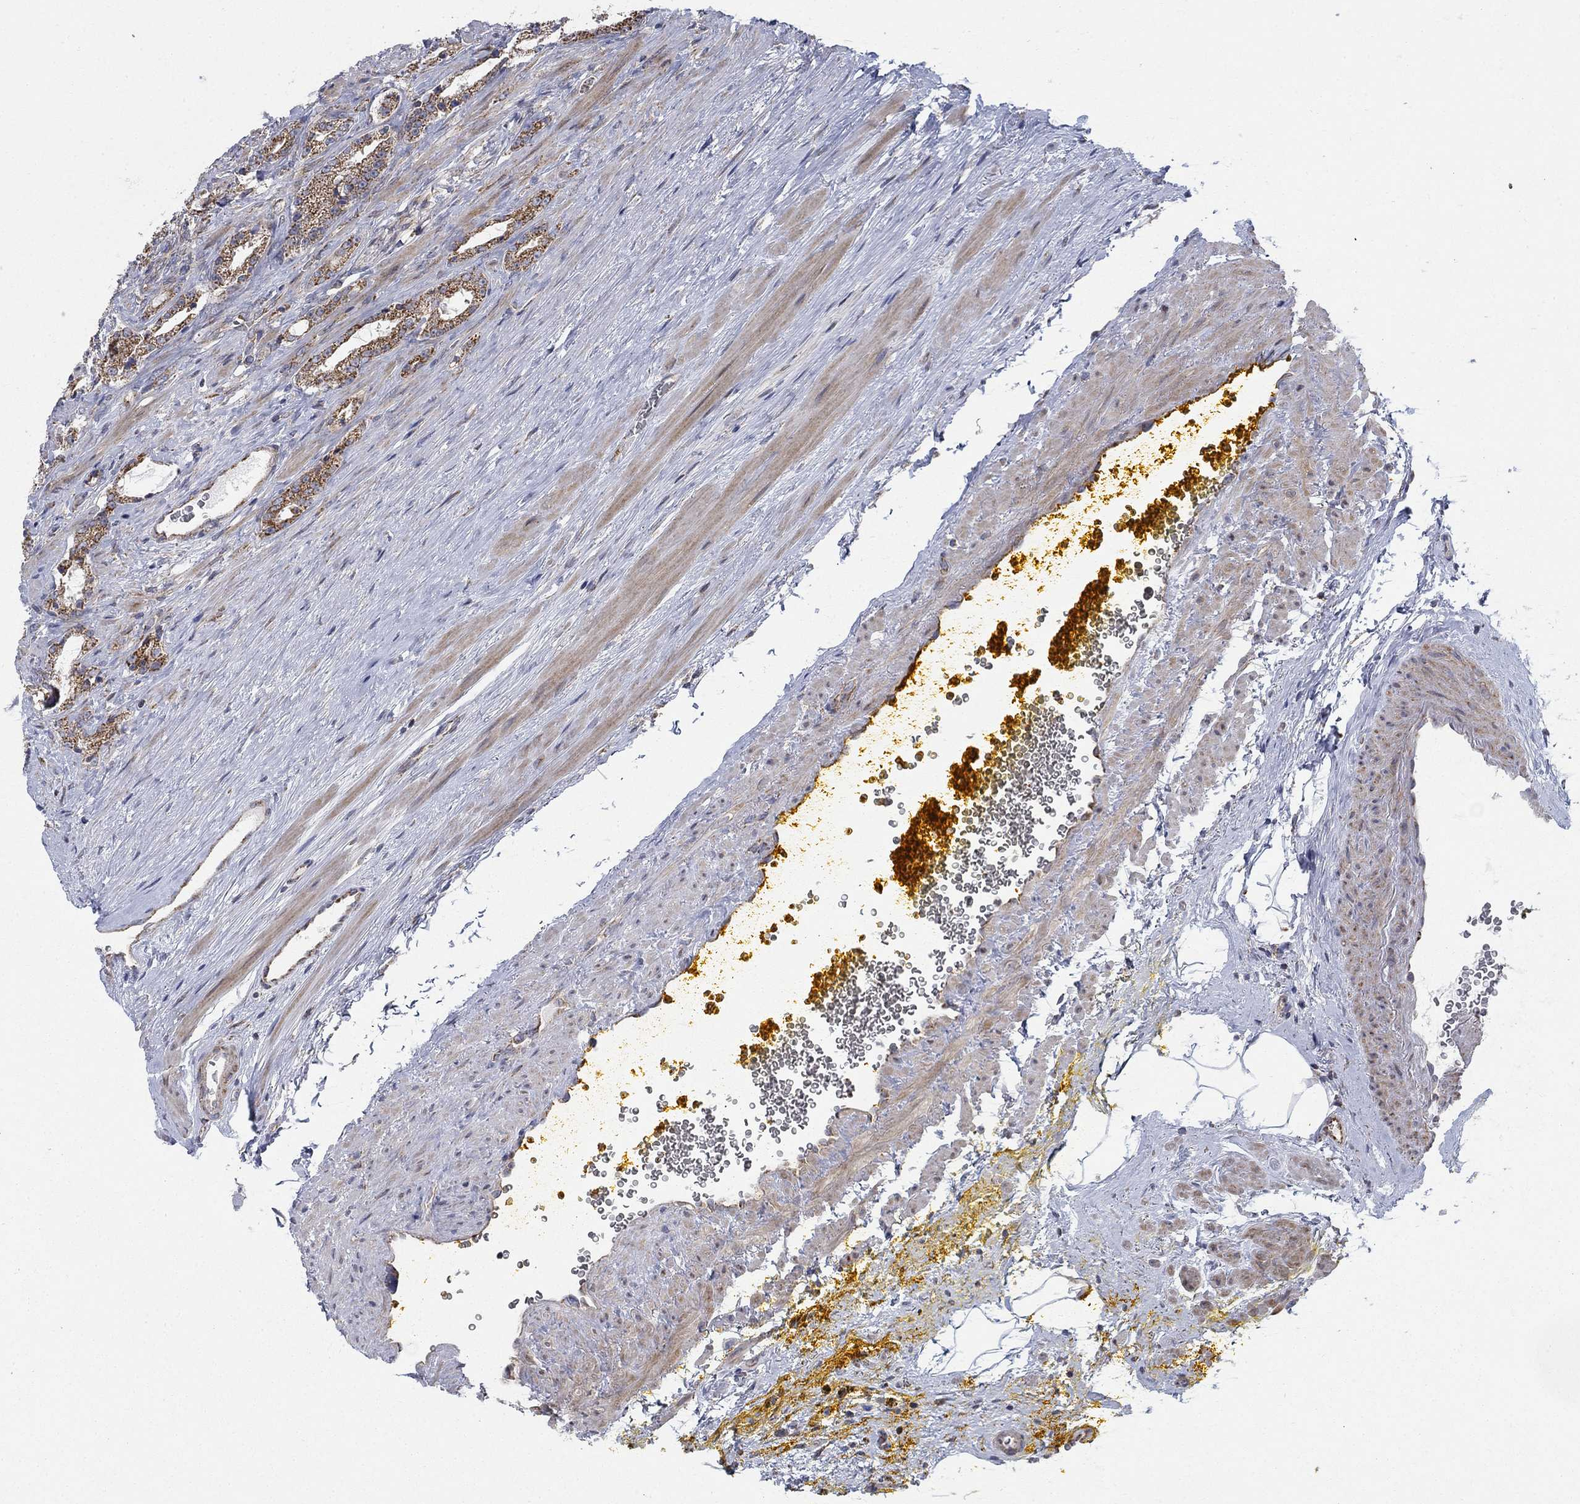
{"staining": {"intensity": "moderate", "quantity": ">75%", "location": "cytoplasmic/membranous"}, "tissue": "prostate cancer", "cell_type": "Tumor cells", "image_type": "cancer", "snomed": [{"axis": "morphology", "description": "Adenocarcinoma, NOS"}, {"axis": "topography", "description": "Prostate"}], "caption": "The immunohistochemical stain highlights moderate cytoplasmic/membranous positivity in tumor cells of prostate cancer tissue. Immunohistochemistry stains the protein of interest in brown and the nuclei are stained blue.", "gene": "NME7", "patient": {"sex": "male", "age": 67}}